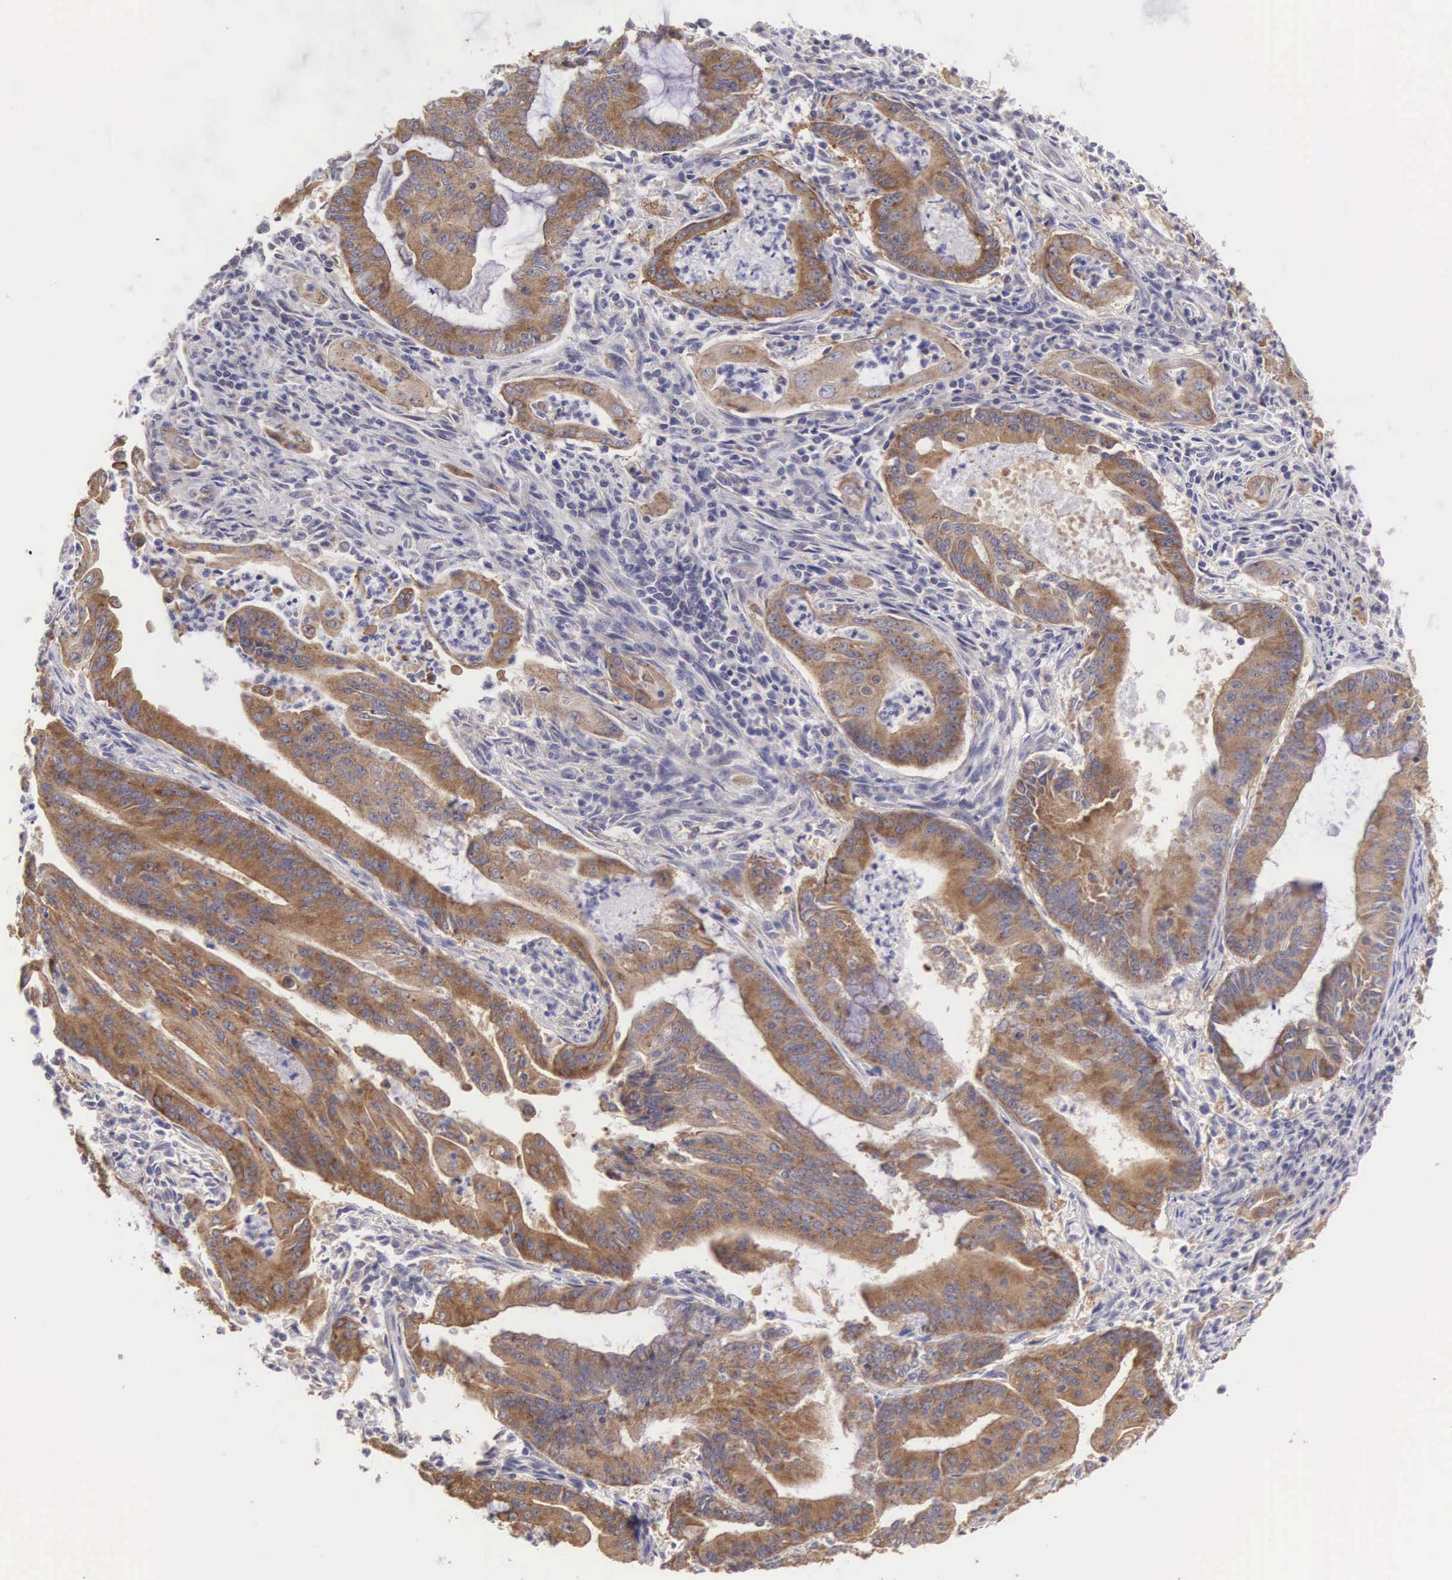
{"staining": {"intensity": "moderate", "quantity": ">75%", "location": "cytoplasmic/membranous"}, "tissue": "endometrial cancer", "cell_type": "Tumor cells", "image_type": "cancer", "snomed": [{"axis": "morphology", "description": "Adenocarcinoma, NOS"}, {"axis": "topography", "description": "Endometrium"}], "caption": "An immunohistochemistry (IHC) photomicrograph of tumor tissue is shown. Protein staining in brown labels moderate cytoplasmic/membranous positivity in adenocarcinoma (endometrial) within tumor cells.", "gene": "TXLNG", "patient": {"sex": "female", "age": 63}}